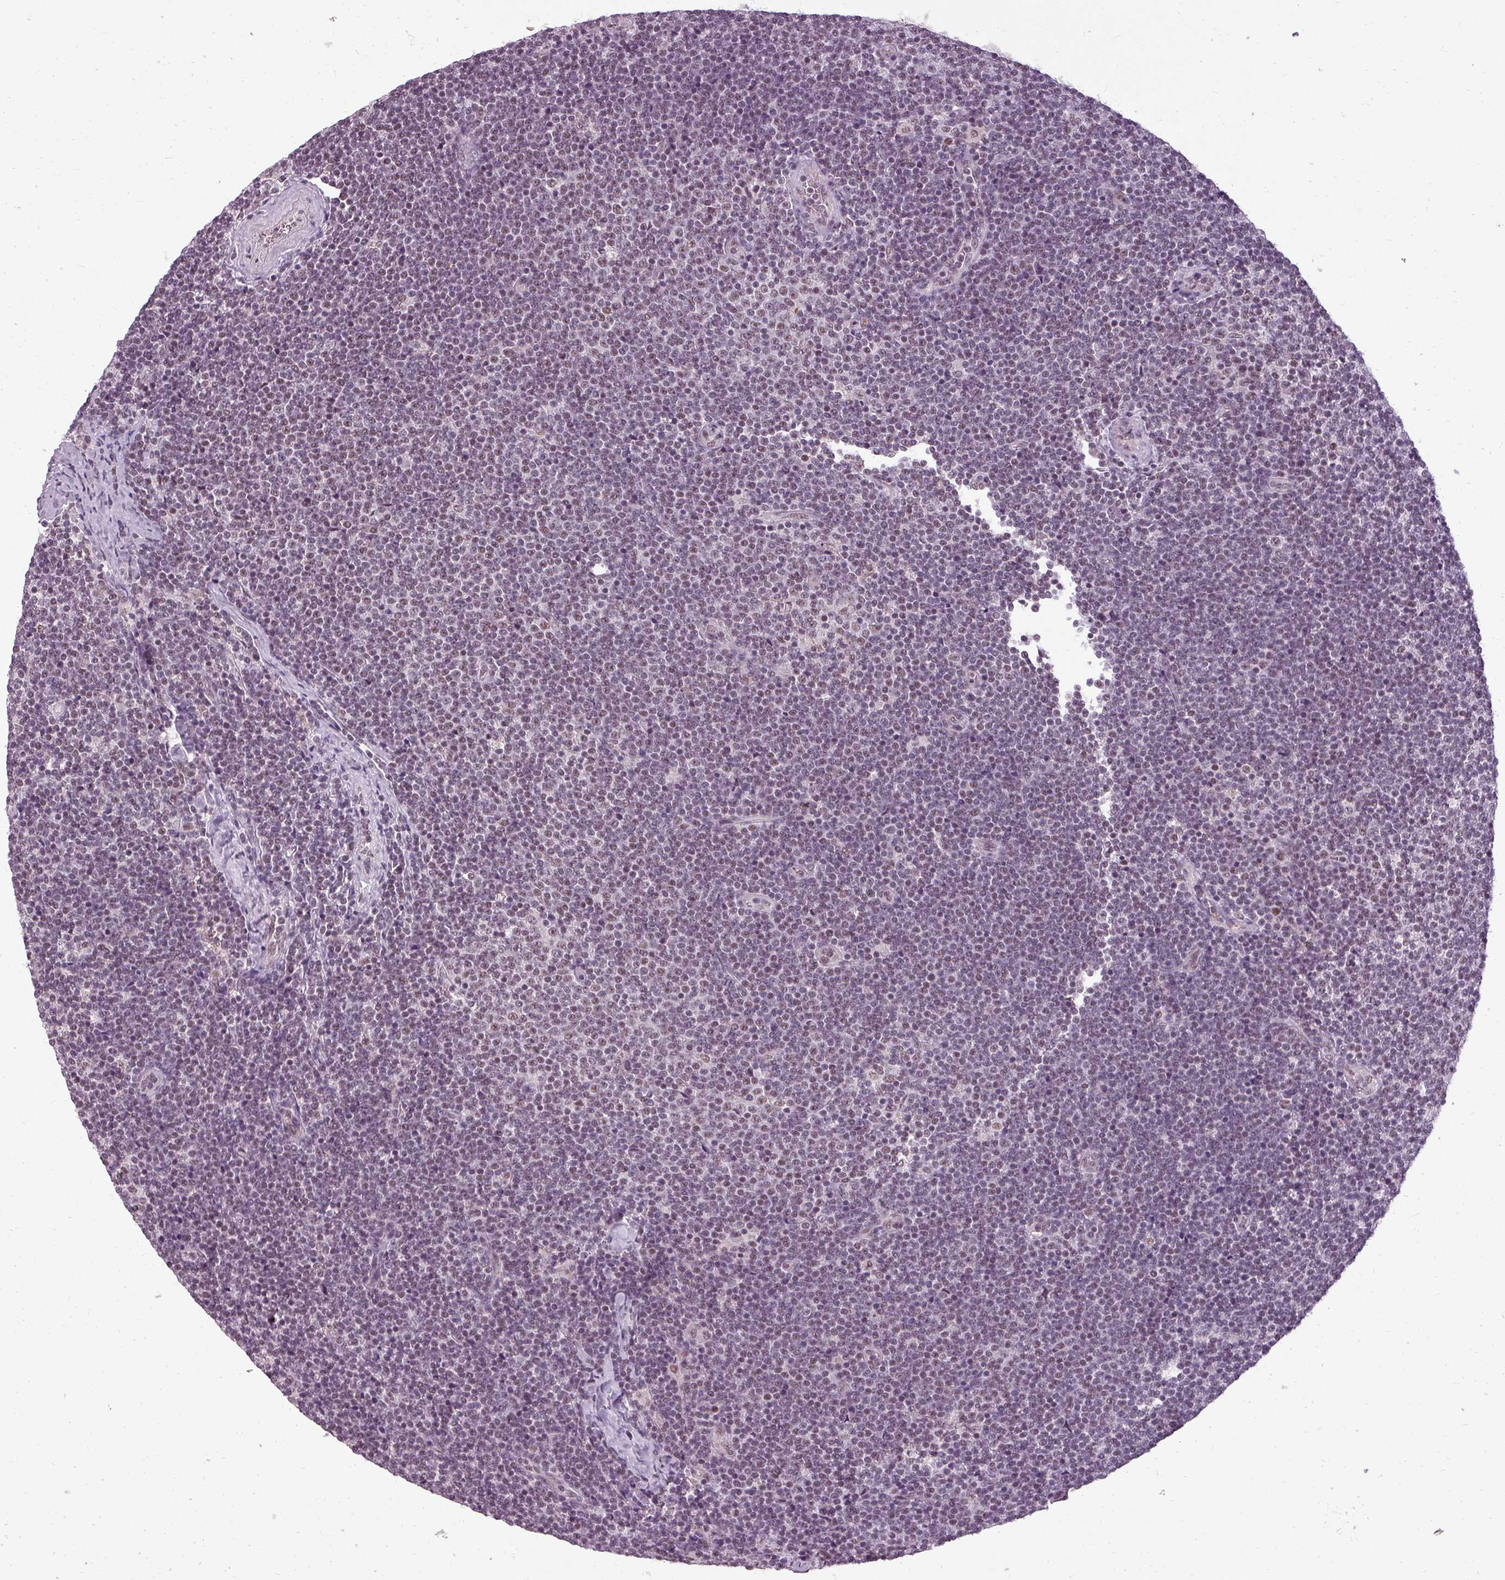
{"staining": {"intensity": "moderate", "quantity": "25%-75%", "location": "nuclear"}, "tissue": "lymphoma", "cell_type": "Tumor cells", "image_type": "cancer", "snomed": [{"axis": "morphology", "description": "Malignant lymphoma, non-Hodgkin's type, Low grade"}, {"axis": "topography", "description": "Lymph node"}], "caption": "Immunohistochemistry (IHC) staining of low-grade malignant lymphoma, non-Hodgkin's type, which exhibits medium levels of moderate nuclear positivity in about 25%-75% of tumor cells indicating moderate nuclear protein expression. The staining was performed using DAB (3,3'-diaminobenzidine) (brown) for protein detection and nuclei were counterstained in hematoxylin (blue).", "gene": "BCAS3", "patient": {"sex": "male", "age": 48}}